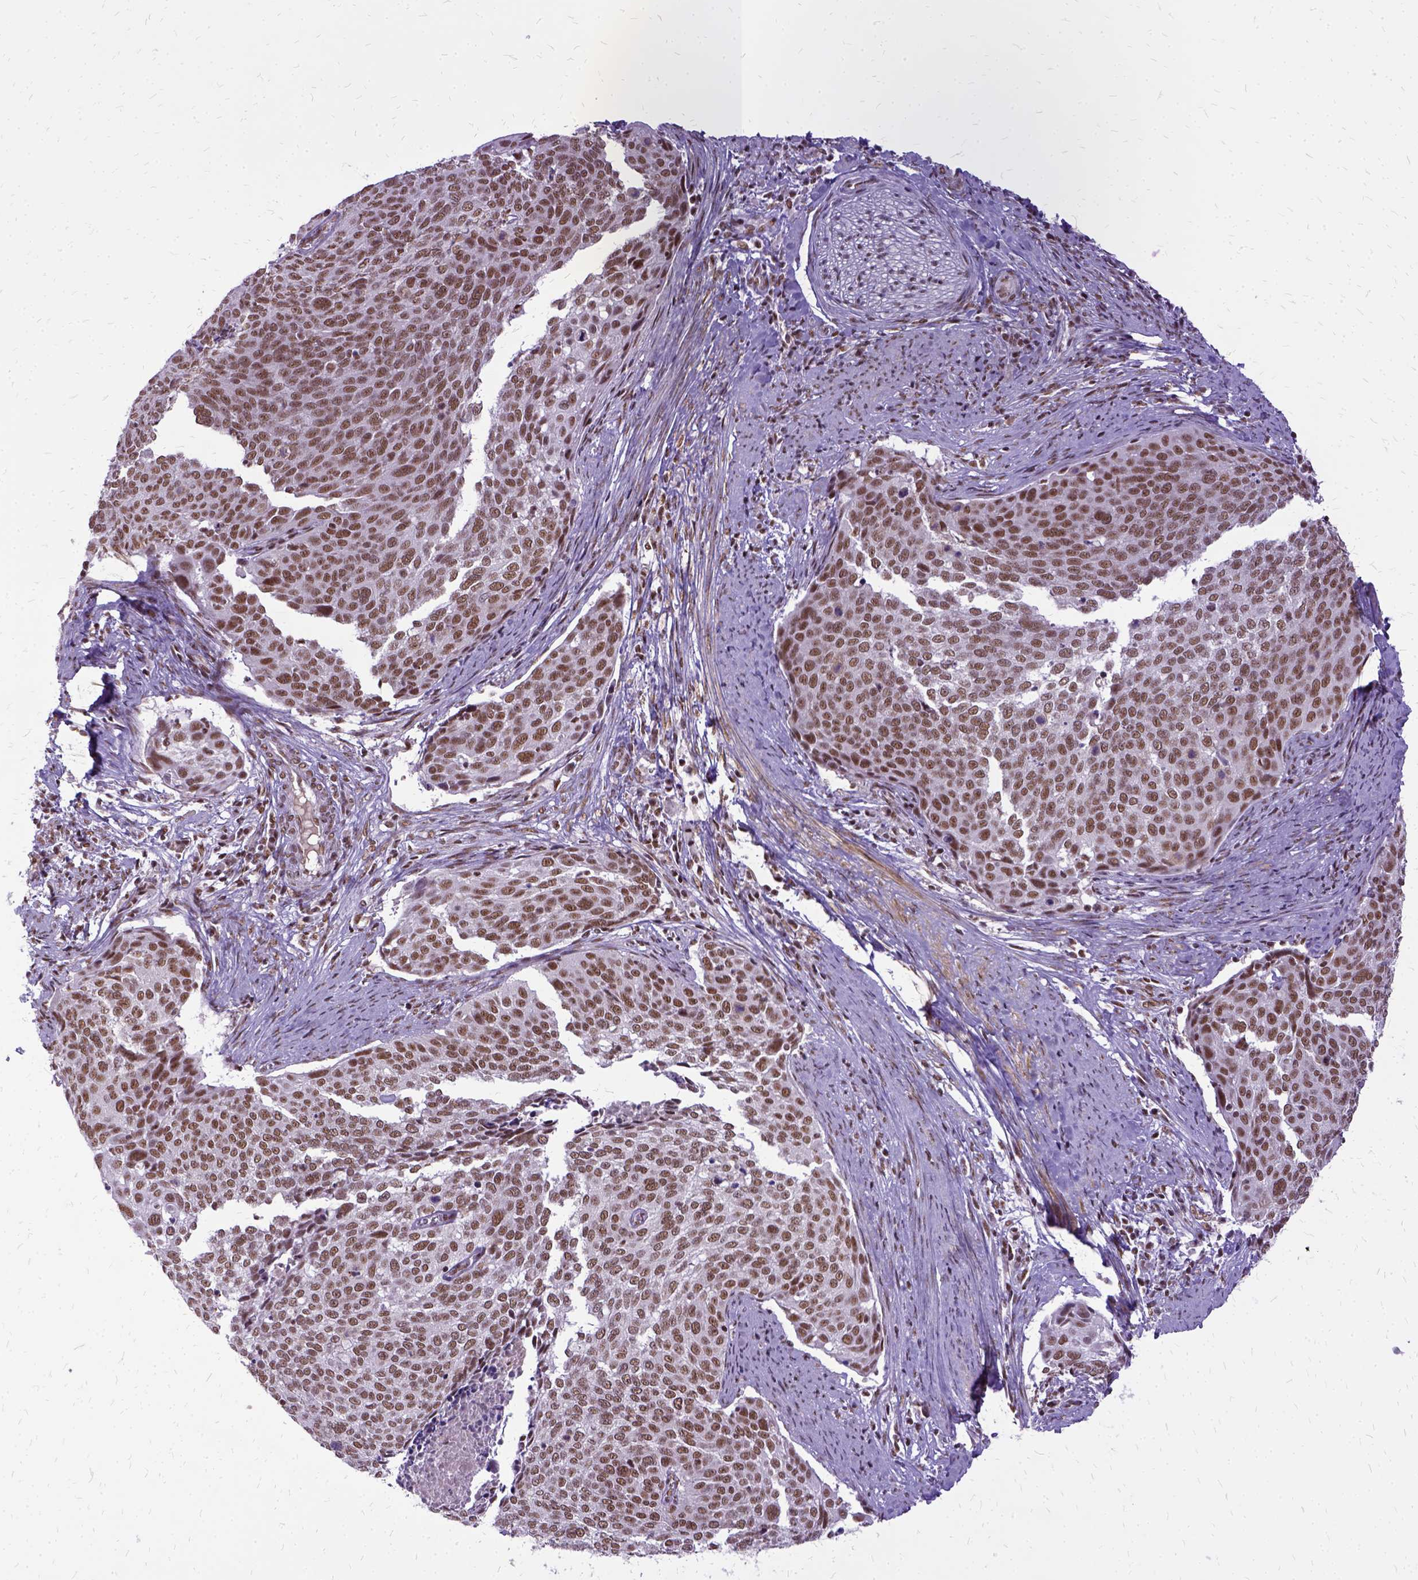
{"staining": {"intensity": "moderate", "quantity": ">75%", "location": "nuclear"}, "tissue": "cervical cancer", "cell_type": "Tumor cells", "image_type": "cancer", "snomed": [{"axis": "morphology", "description": "Squamous cell carcinoma, NOS"}, {"axis": "topography", "description": "Cervix"}], "caption": "The micrograph displays staining of cervical cancer (squamous cell carcinoma), revealing moderate nuclear protein positivity (brown color) within tumor cells.", "gene": "SETD1A", "patient": {"sex": "female", "age": 39}}